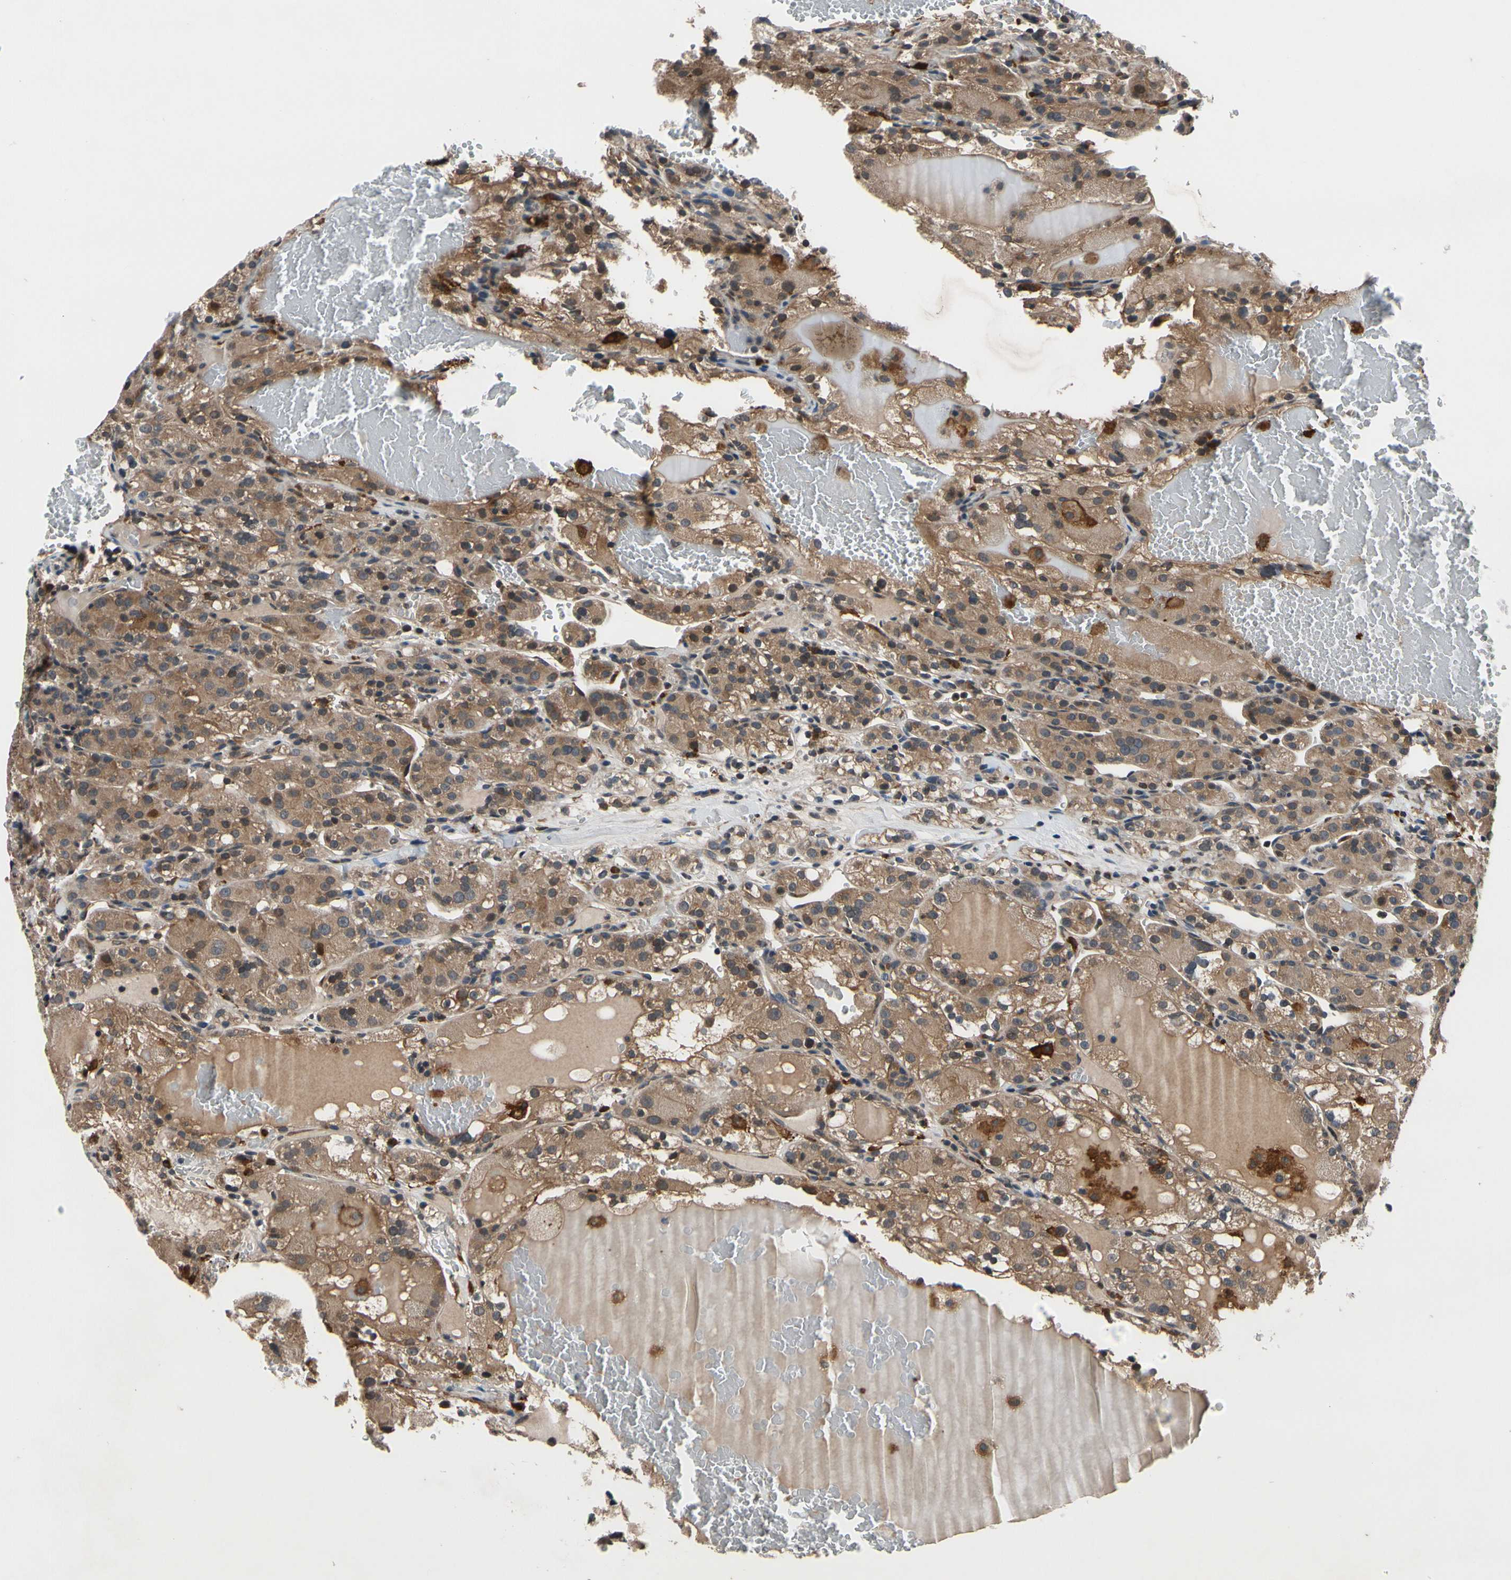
{"staining": {"intensity": "moderate", "quantity": ">75%", "location": "cytoplasmic/membranous"}, "tissue": "renal cancer", "cell_type": "Tumor cells", "image_type": "cancer", "snomed": [{"axis": "morphology", "description": "Normal tissue, NOS"}, {"axis": "morphology", "description": "Adenocarcinoma, NOS"}, {"axis": "topography", "description": "Kidney"}], "caption": "Approximately >75% of tumor cells in adenocarcinoma (renal) show moderate cytoplasmic/membranous protein positivity as visualized by brown immunohistochemical staining.", "gene": "MBTPS2", "patient": {"sex": "male", "age": 61}}